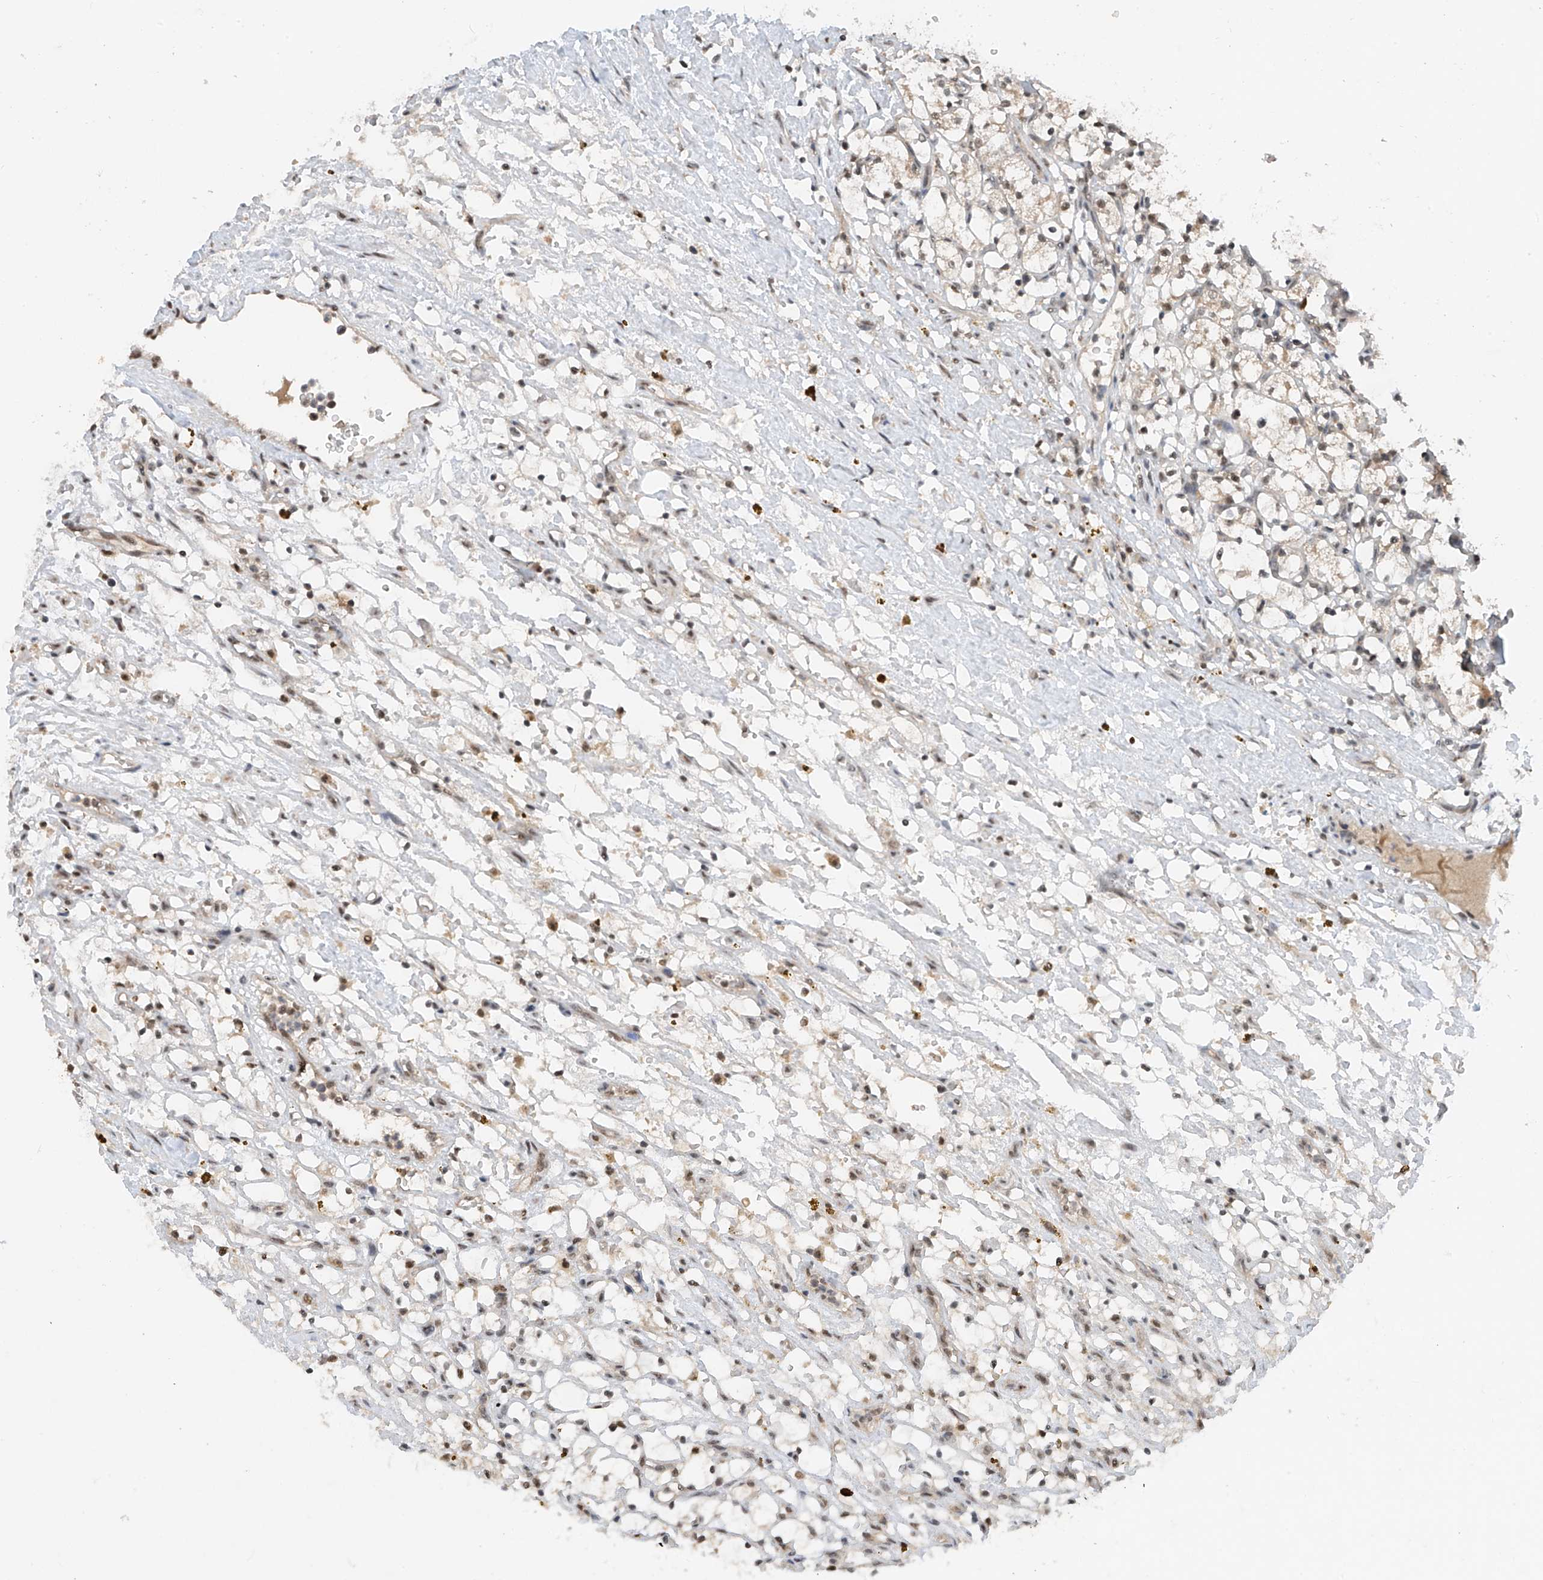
{"staining": {"intensity": "weak", "quantity": ">75%", "location": "nuclear"}, "tissue": "renal cancer", "cell_type": "Tumor cells", "image_type": "cancer", "snomed": [{"axis": "morphology", "description": "Adenocarcinoma, NOS"}, {"axis": "topography", "description": "Kidney"}], "caption": "Tumor cells show low levels of weak nuclear expression in about >75% of cells in renal adenocarcinoma.", "gene": "RPAIN", "patient": {"sex": "female", "age": 69}}